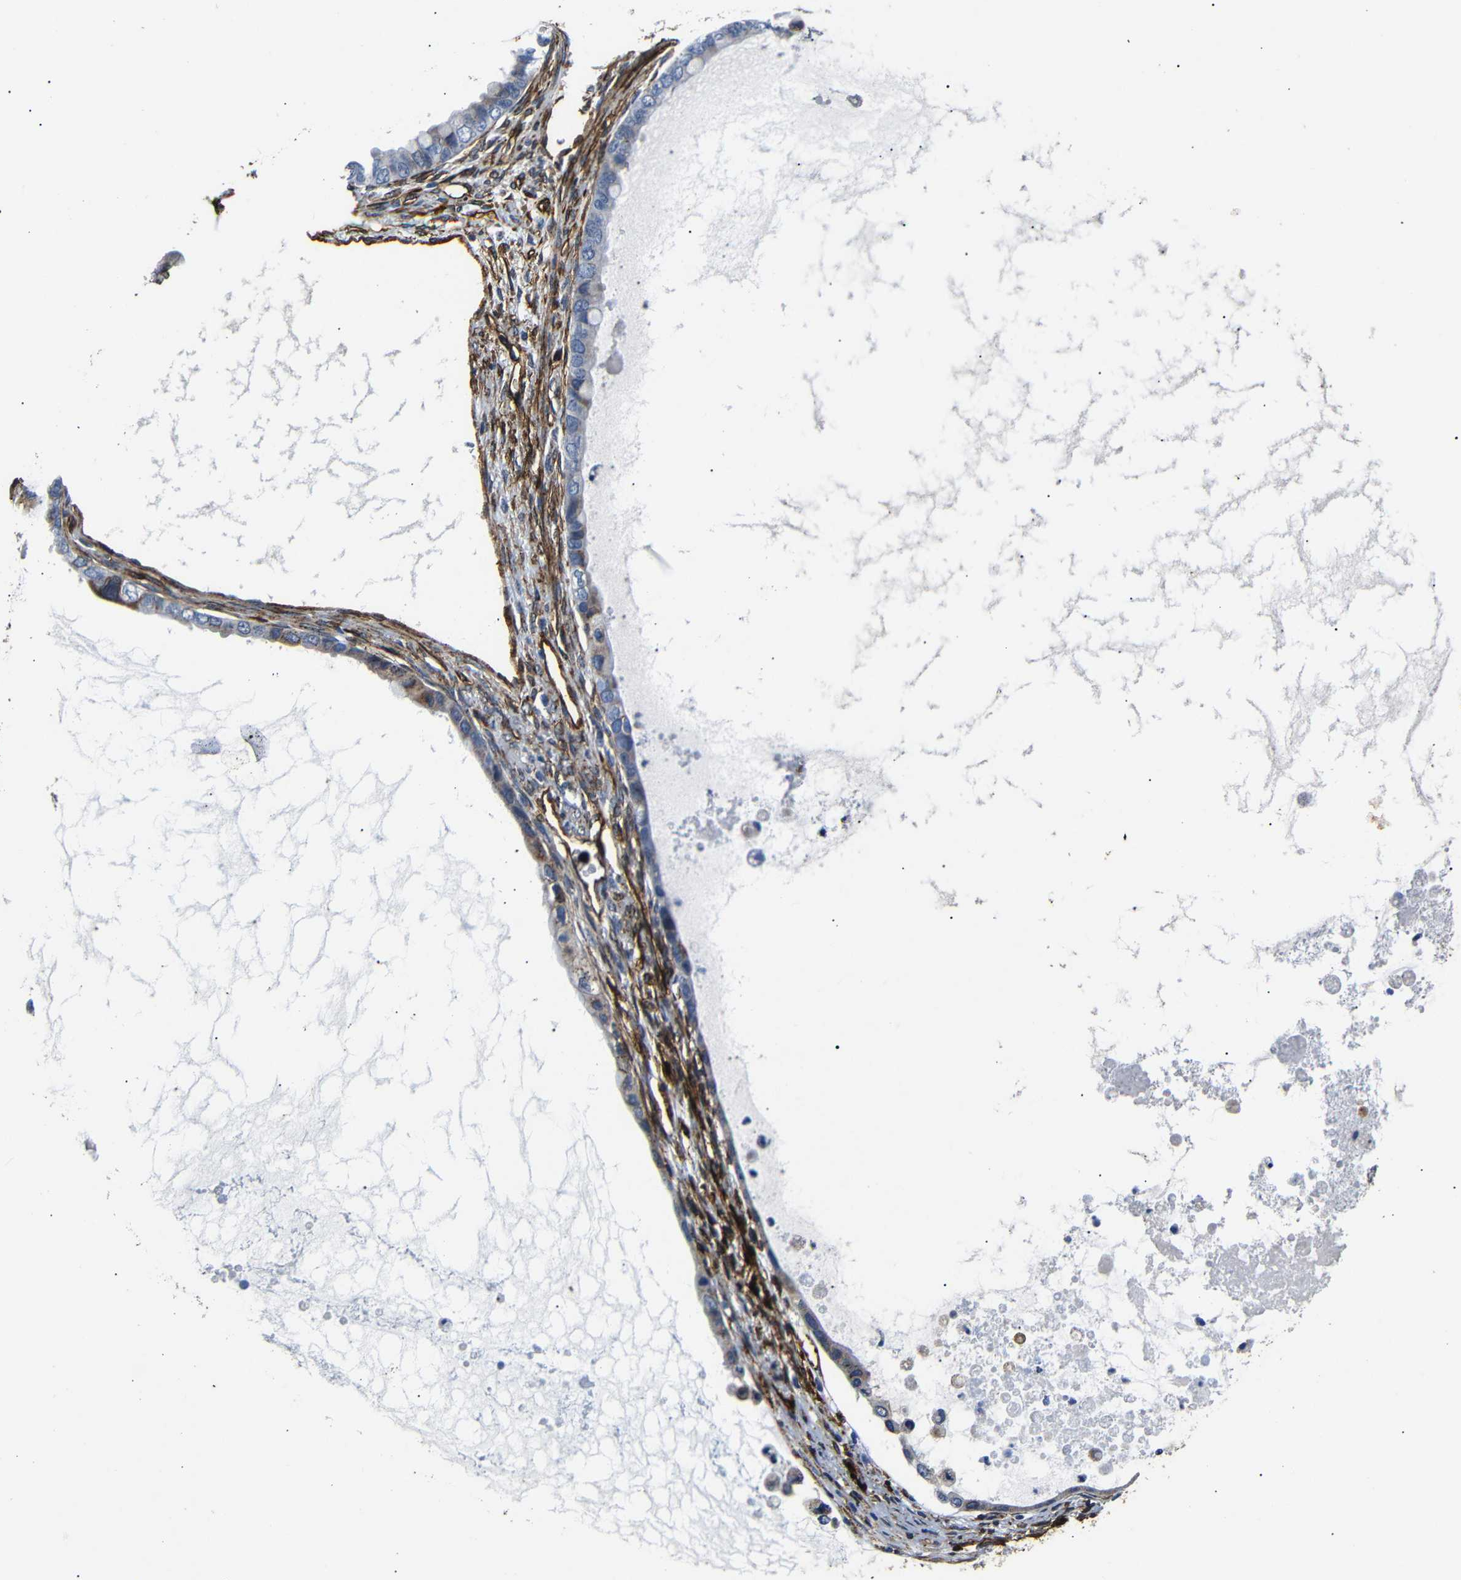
{"staining": {"intensity": "moderate", "quantity": "<25%", "location": "cytoplasmic/membranous"}, "tissue": "ovarian cancer", "cell_type": "Tumor cells", "image_type": "cancer", "snomed": [{"axis": "morphology", "description": "Cystadenocarcinoma, mucinous, NOS"}, {"axis": "topography", "description": "Ovary"}], "caption": "Moderate cytoplasmic/membranous positivity for a protein is appreciated in approximately <25% of tumor cells of mucinous cystadenocarcinoma (ovarian) using immunohistochemistry (IHC).", "gene": "CAV2", "patient": {"sex": "female", "age": 80}}